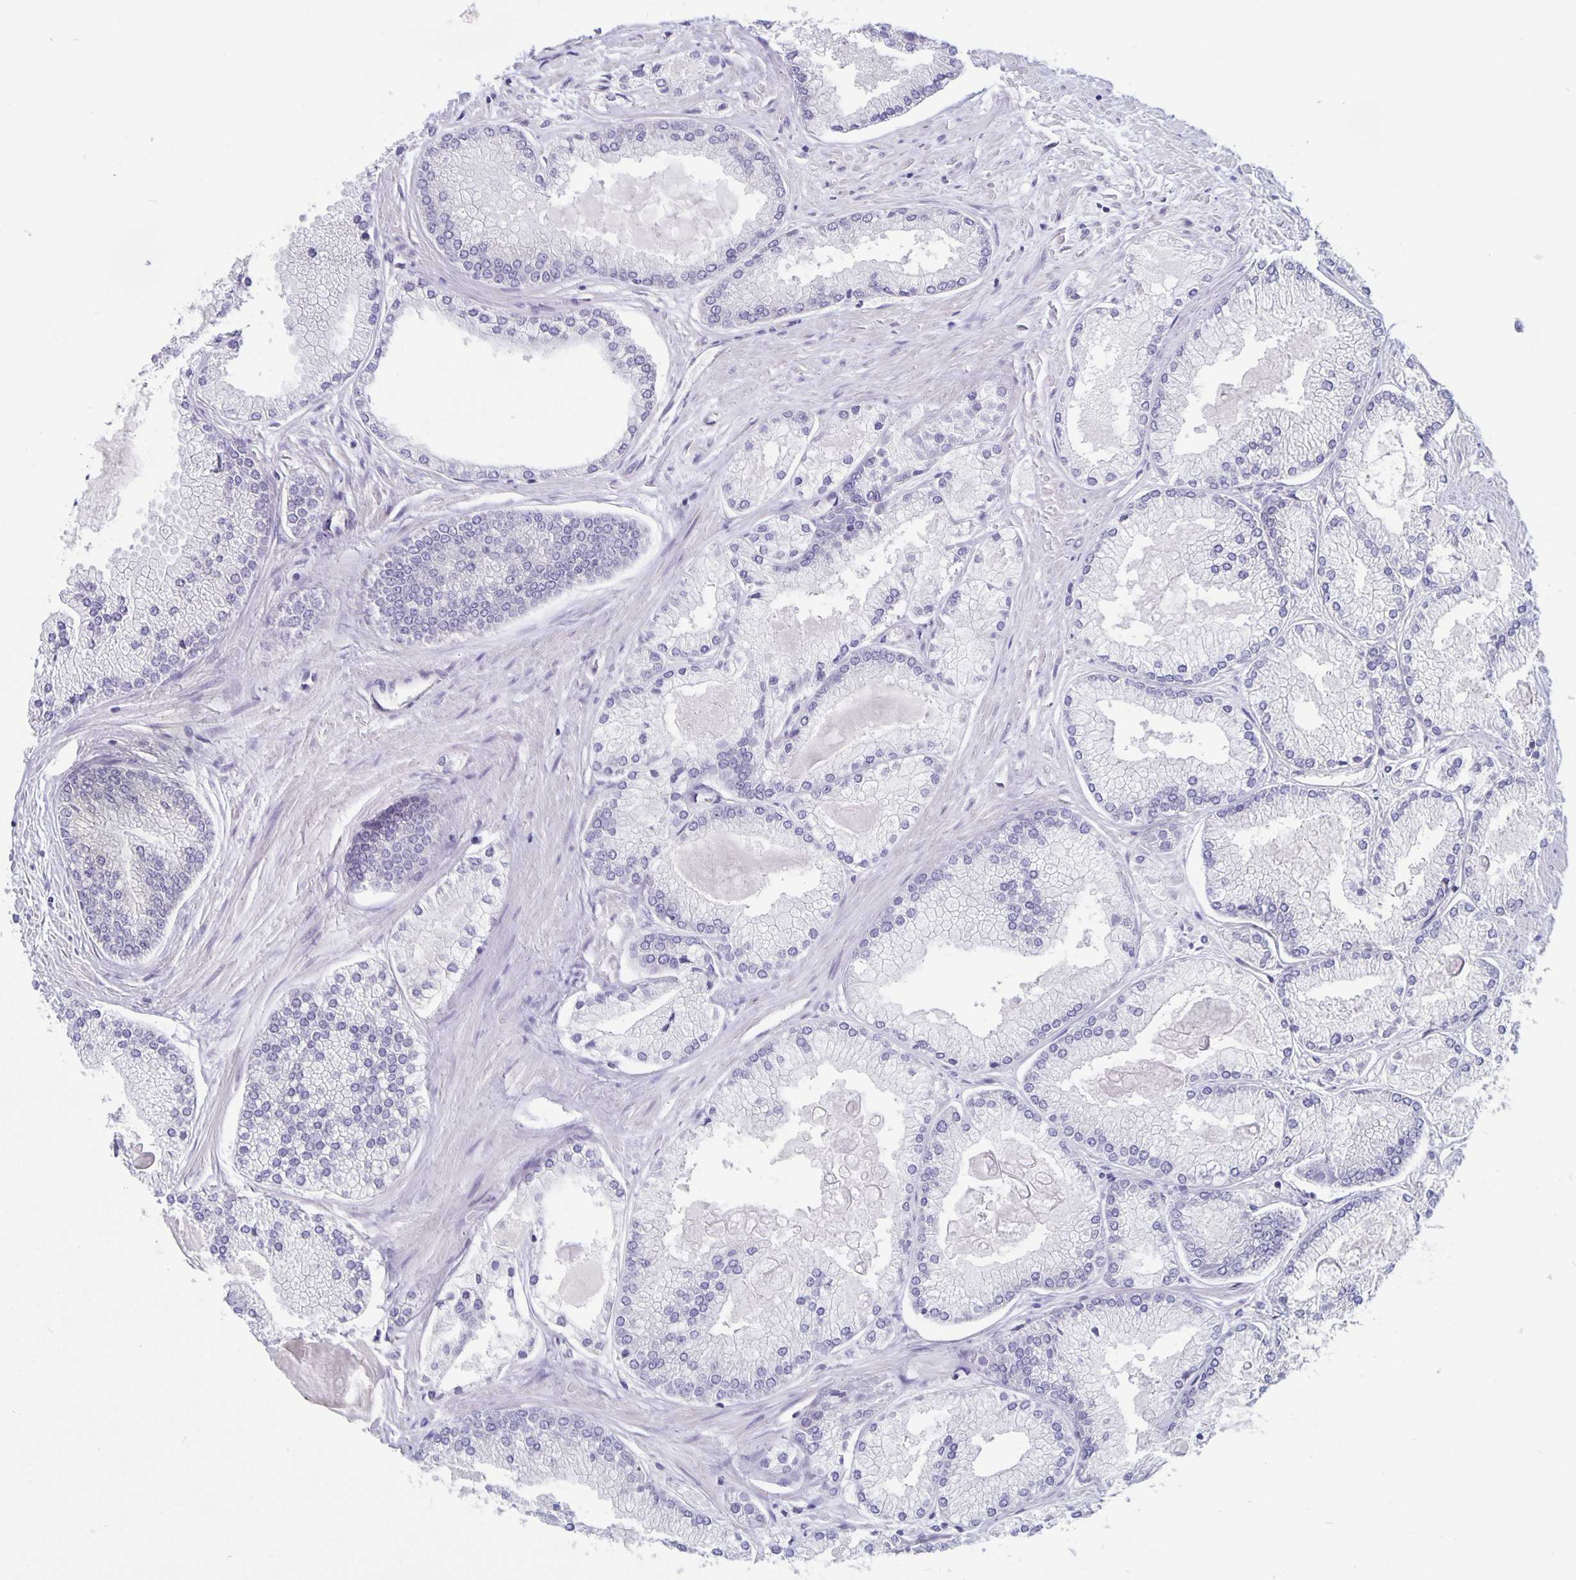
{"staining": {"intensity": "negative", "quantity": "none", "location": "none"}, "tissue": "prostate cancer", "cell_type": "Tumor cells", "image_type": "cancer", "snomed": [{"axis": "morphology", "description": "Adenocarcinoma, High grade"}, {"axis": "topography", "description": "Prostate"}], "caption": "Immunohistochemistry (IHC) histopathology image of human prostate cancer stained for a protein (brown), which displays no staining in tumor cells.", "gene": "PLCB3", "patient": {"sex": "male", "age": 68}}